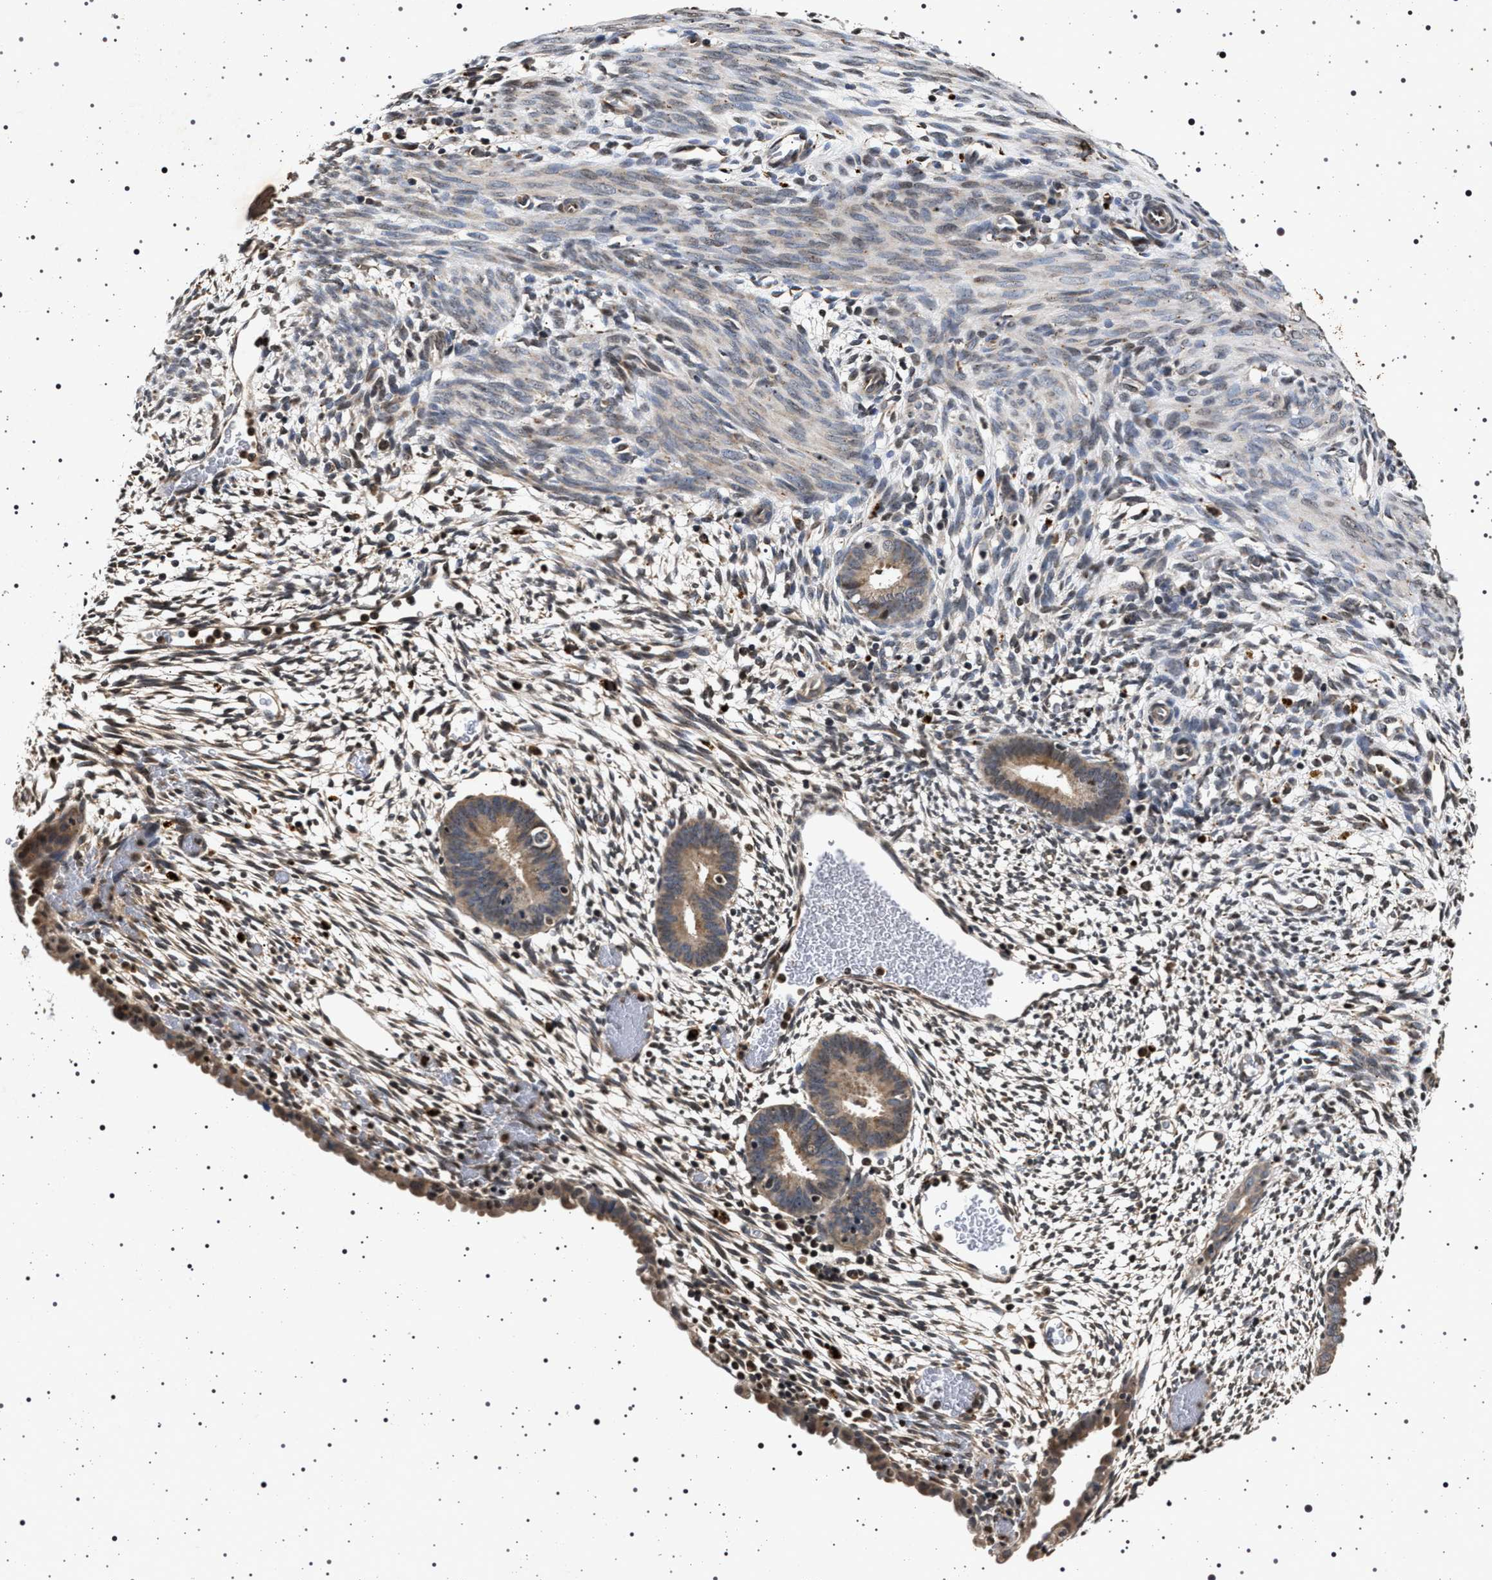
{"staining": {"intensity": "weak", "quantity": "25%-75%", "location": "cytoplasmic/membranous"}, "tissue": "endometrium", "cell_type": "Cells in endometrial stroma", "image_type": "normal", "snomed": [{"axis": "morphology", "description": "Normal tissue, NOS"}, {"axis": "morphology", "description": "Atrophy, NOS"}, {"axis": "topography", "description": "Uterus"}, {"axis": "topography", "description": "Endometrium"}], "caption": "Immunohistochemical staining of unremarkable human endometrium shows 25%-75% levels of weak cytoplasmic/membranous protein expression in about 25%-75% of cells in endometrial stroma. The staining was performed using DAB to visualize the protein expression in brown, while the nuclei were stained in blue with hematoxylin (Magnification: 20x).", "gene": "CDKN1B", "patient": {"sex": "female", "age": 68}}